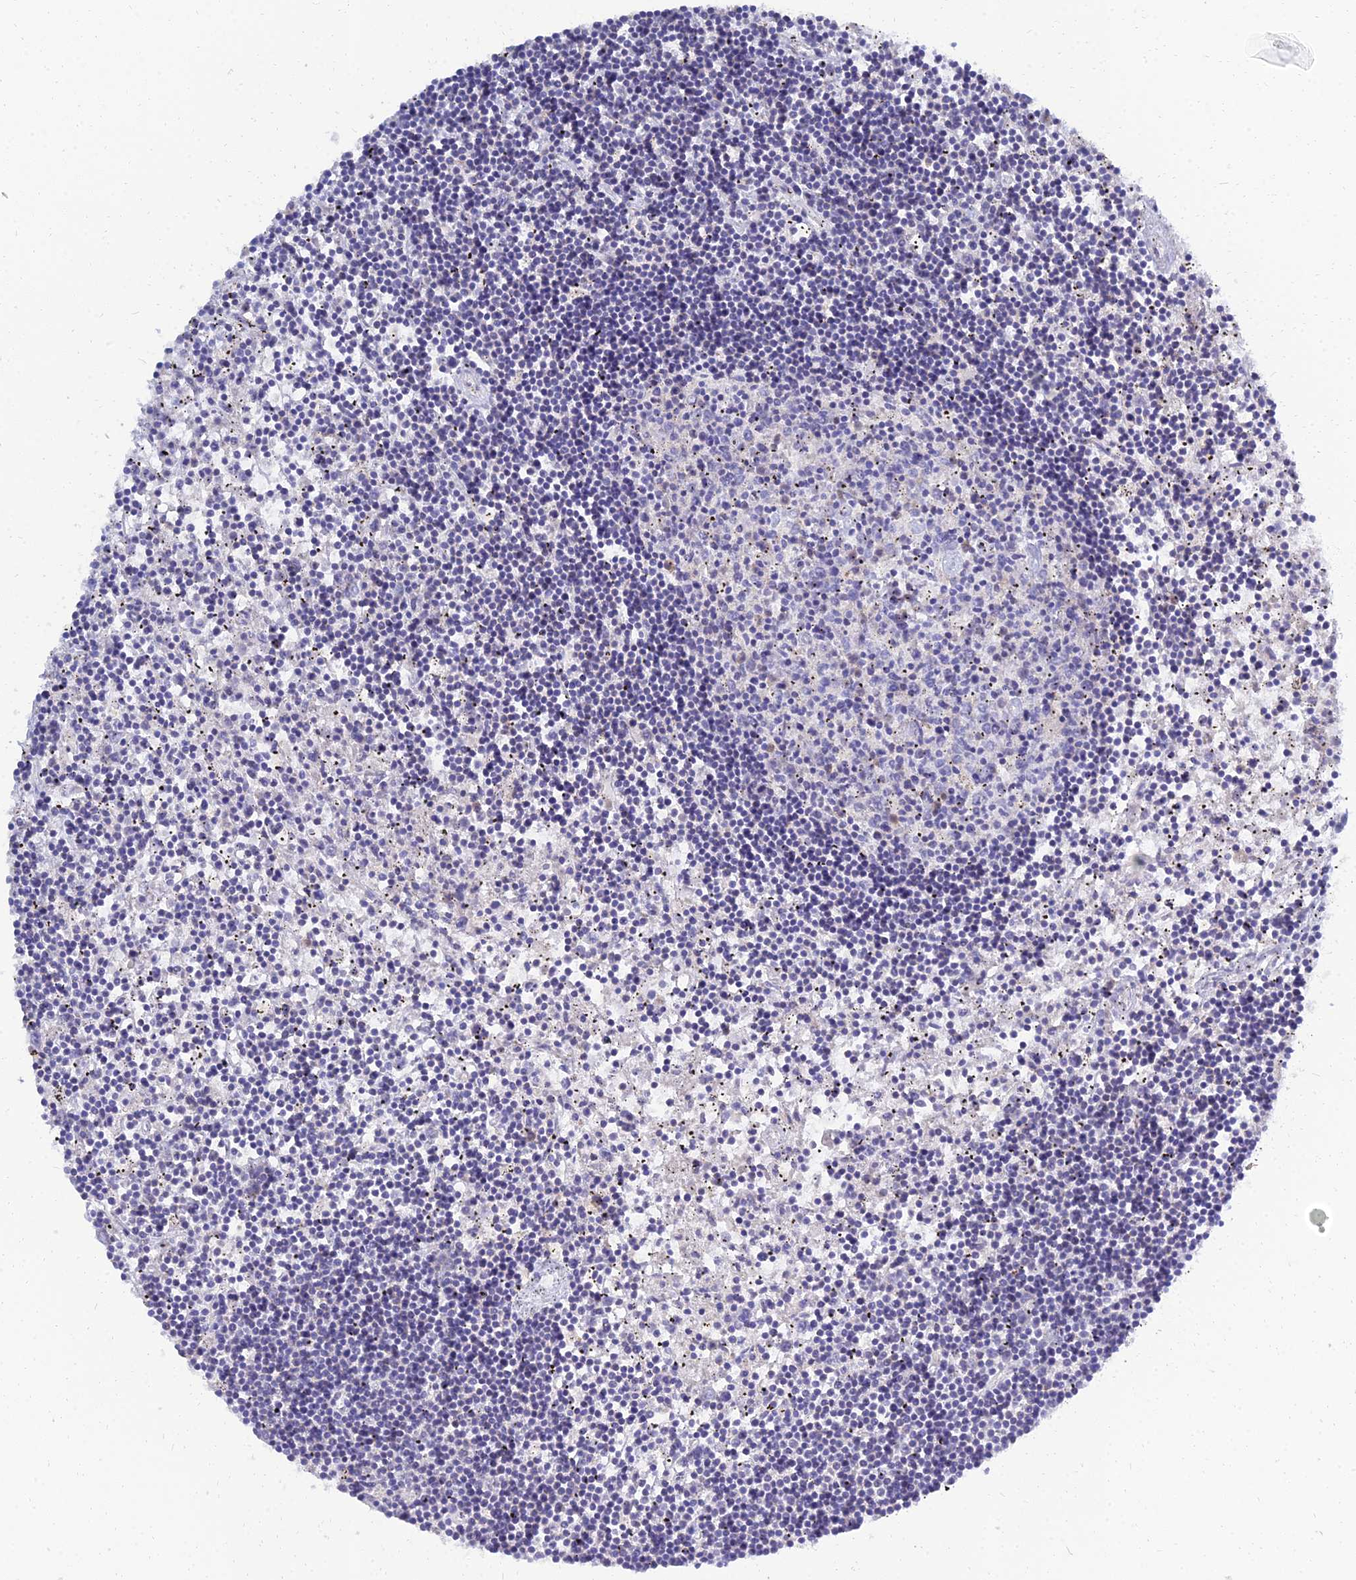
{"staining": {"intensity": "negative", "quantity": "none", "location": "none"}, "tissue": "lymphoma", "cell_type": "Tumor cells", "image_type": "cancer", "snomed": [{"axis": "morphology", "description": "Malignant lymphoma, non-Hodgkin's type, Low grade"}, {"axis": "topography", "description": "Spleen"}], "caption": "Immunohistochemistry micrograph of human lymphoma stained for a protein (brown), which displays no expression in tumor cells. (Immunohistochemistry, brightfield microscopy, high magnification).", "gene": "NPY", "patient": {"sex": "male", "age": 76}}